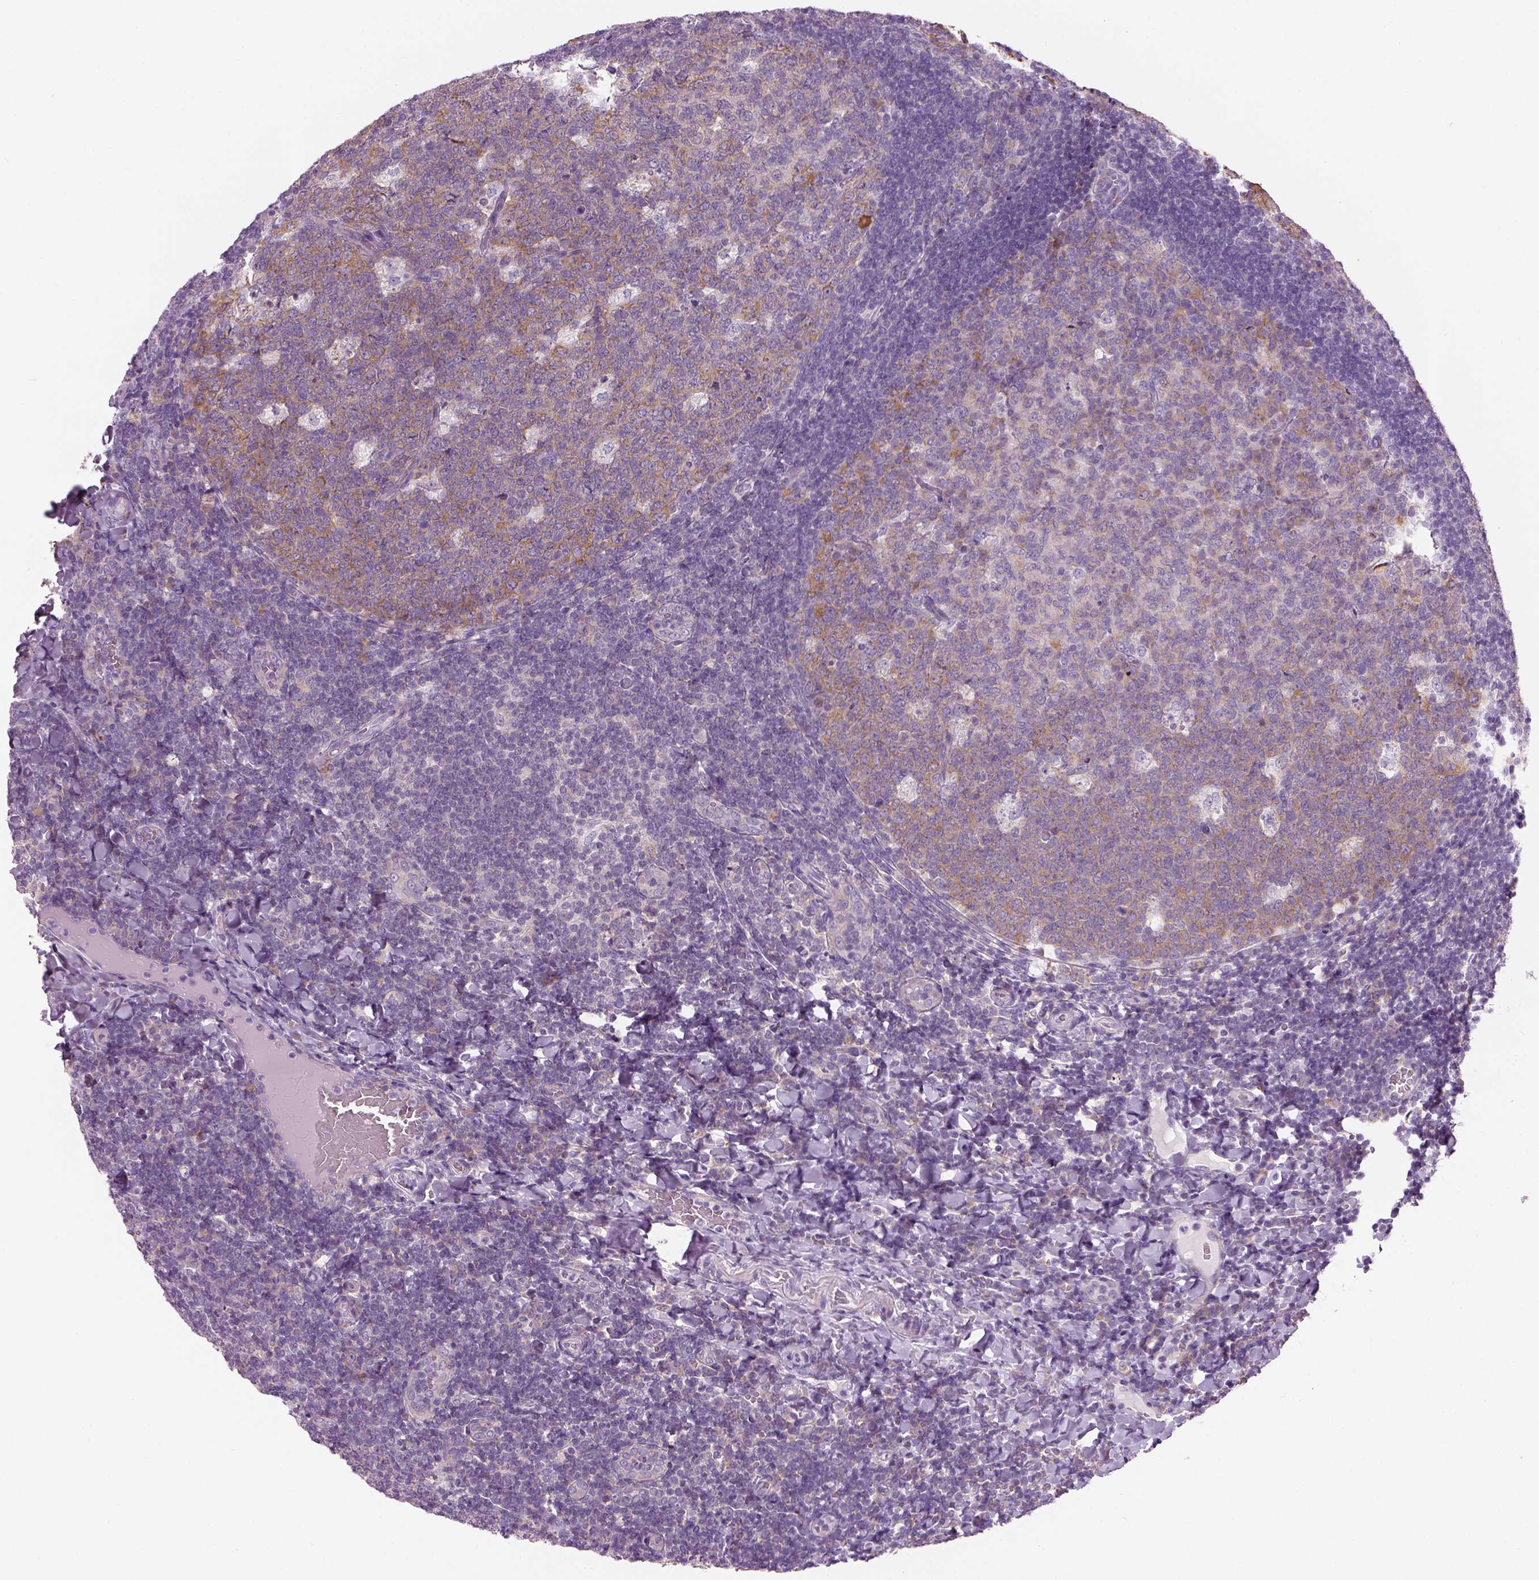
{"staining": {"intensity": "moderate", "quantity": "<25%", "location": "cytoplasmic/membranous"}, "tissue": "tonsil", "cell_type": "Germinal center cells", "image_type": "normal", "snomed": [{"axis": "morphology", "description": "Normal tissue, NOS"}, {"axis": "topography", "description": "Tonsil"}], "caption": "The histopathology image shows staining of unremarkable tonsil, revealing moderate cytoplasmic/membranous protein positivity (brown color) within germinal center cells.", "gene": "CHST14", "patient": {"sex": "male", "age": 17}}